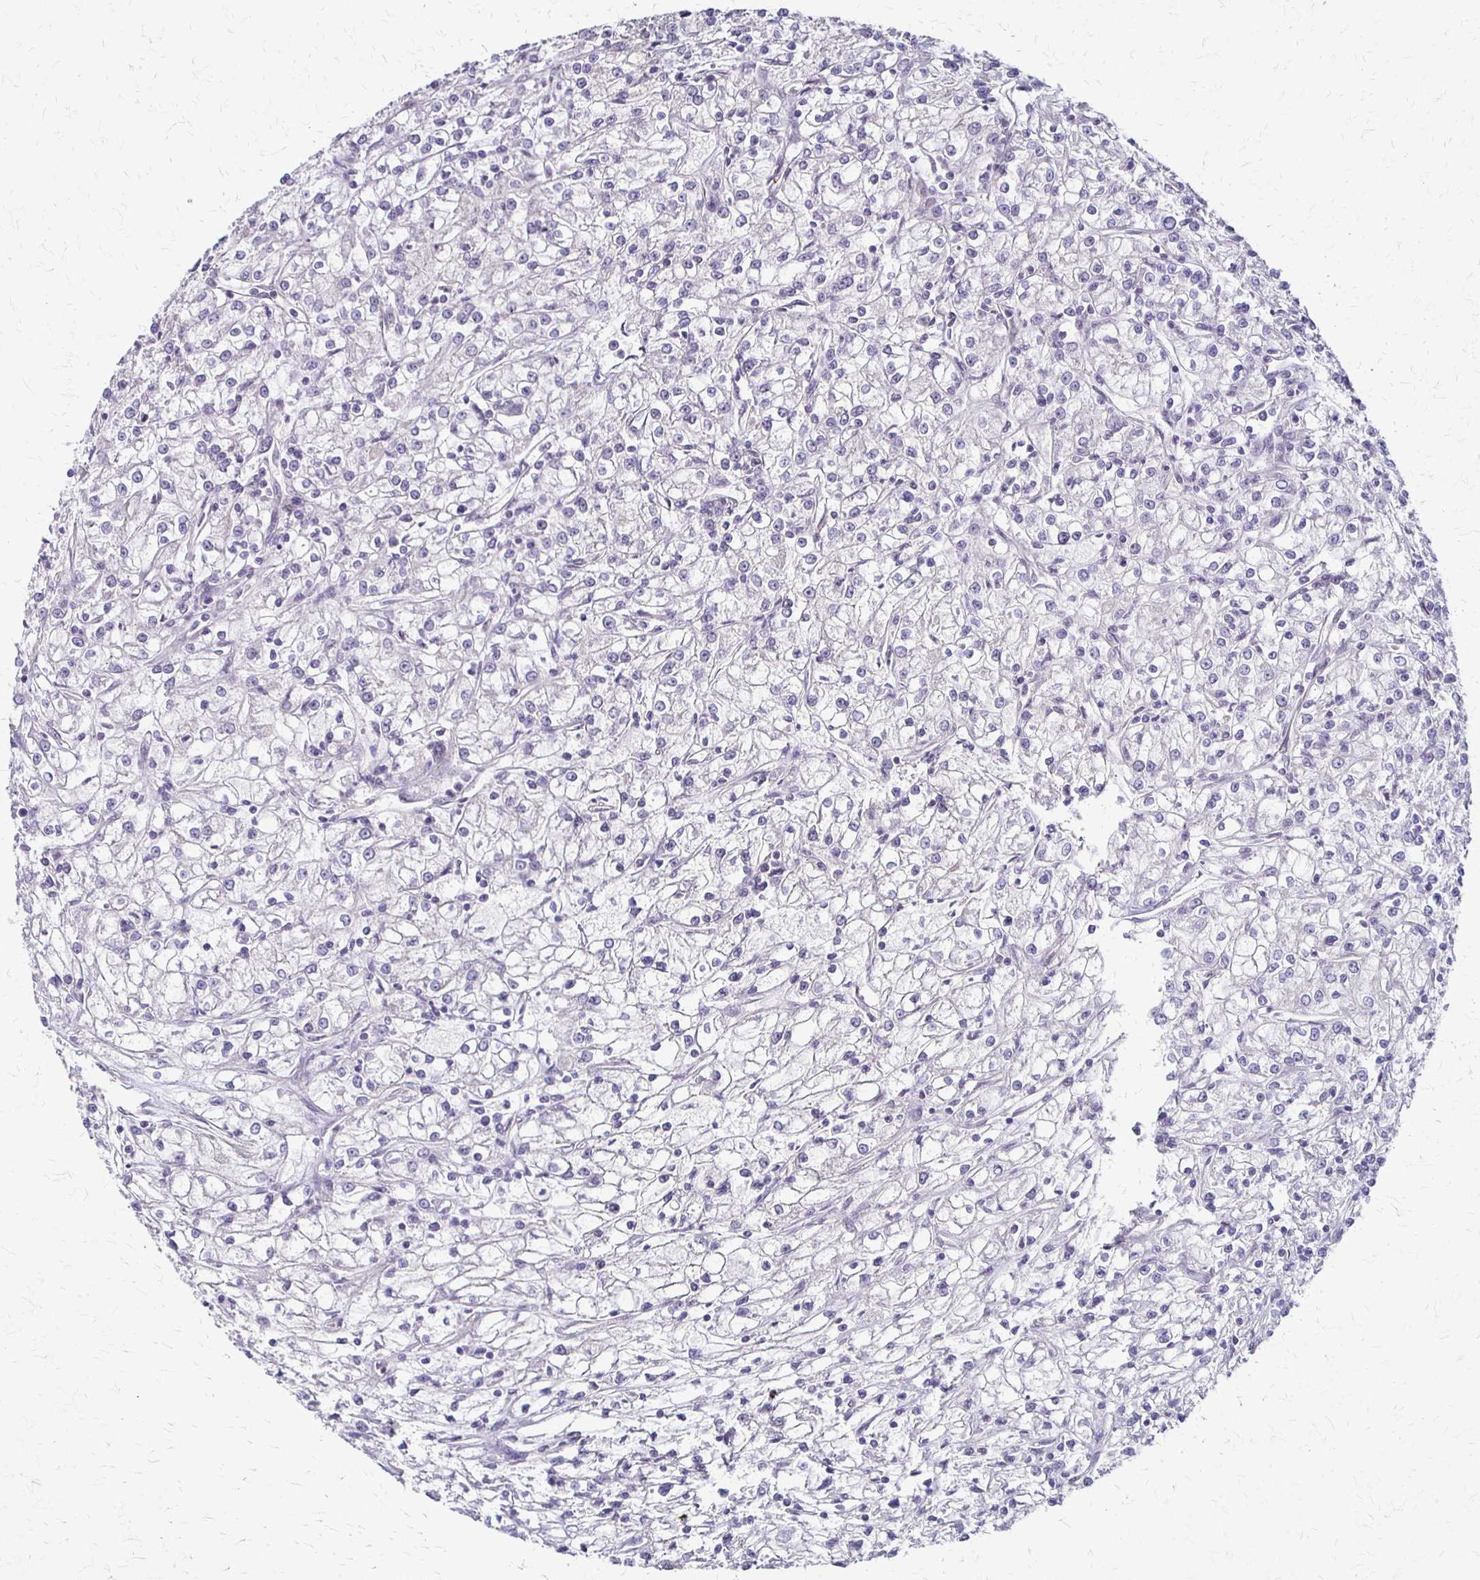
{"staining": {"intensity": "negative", "quantity": "none", "location": "none"}, "tissue": "renal cancer", "cell_type": "Tumor cells", "image_type": "cancer", "snomed": [{"axis": "morphology", "description": "Adenocarcinoma, NOS"}, {"axis": "topography", "description": "Kidney"}], "caption": "Tumor cells show no significant expression in adenocarcinoma (renal). The staining is performed using DAB (3,3'-diaminobenzidine) brown chromogen with nuclei counter-stained in using hematoxylin.", "gene": "CFL2", "patient": {"sex": "female", "age": 59}}